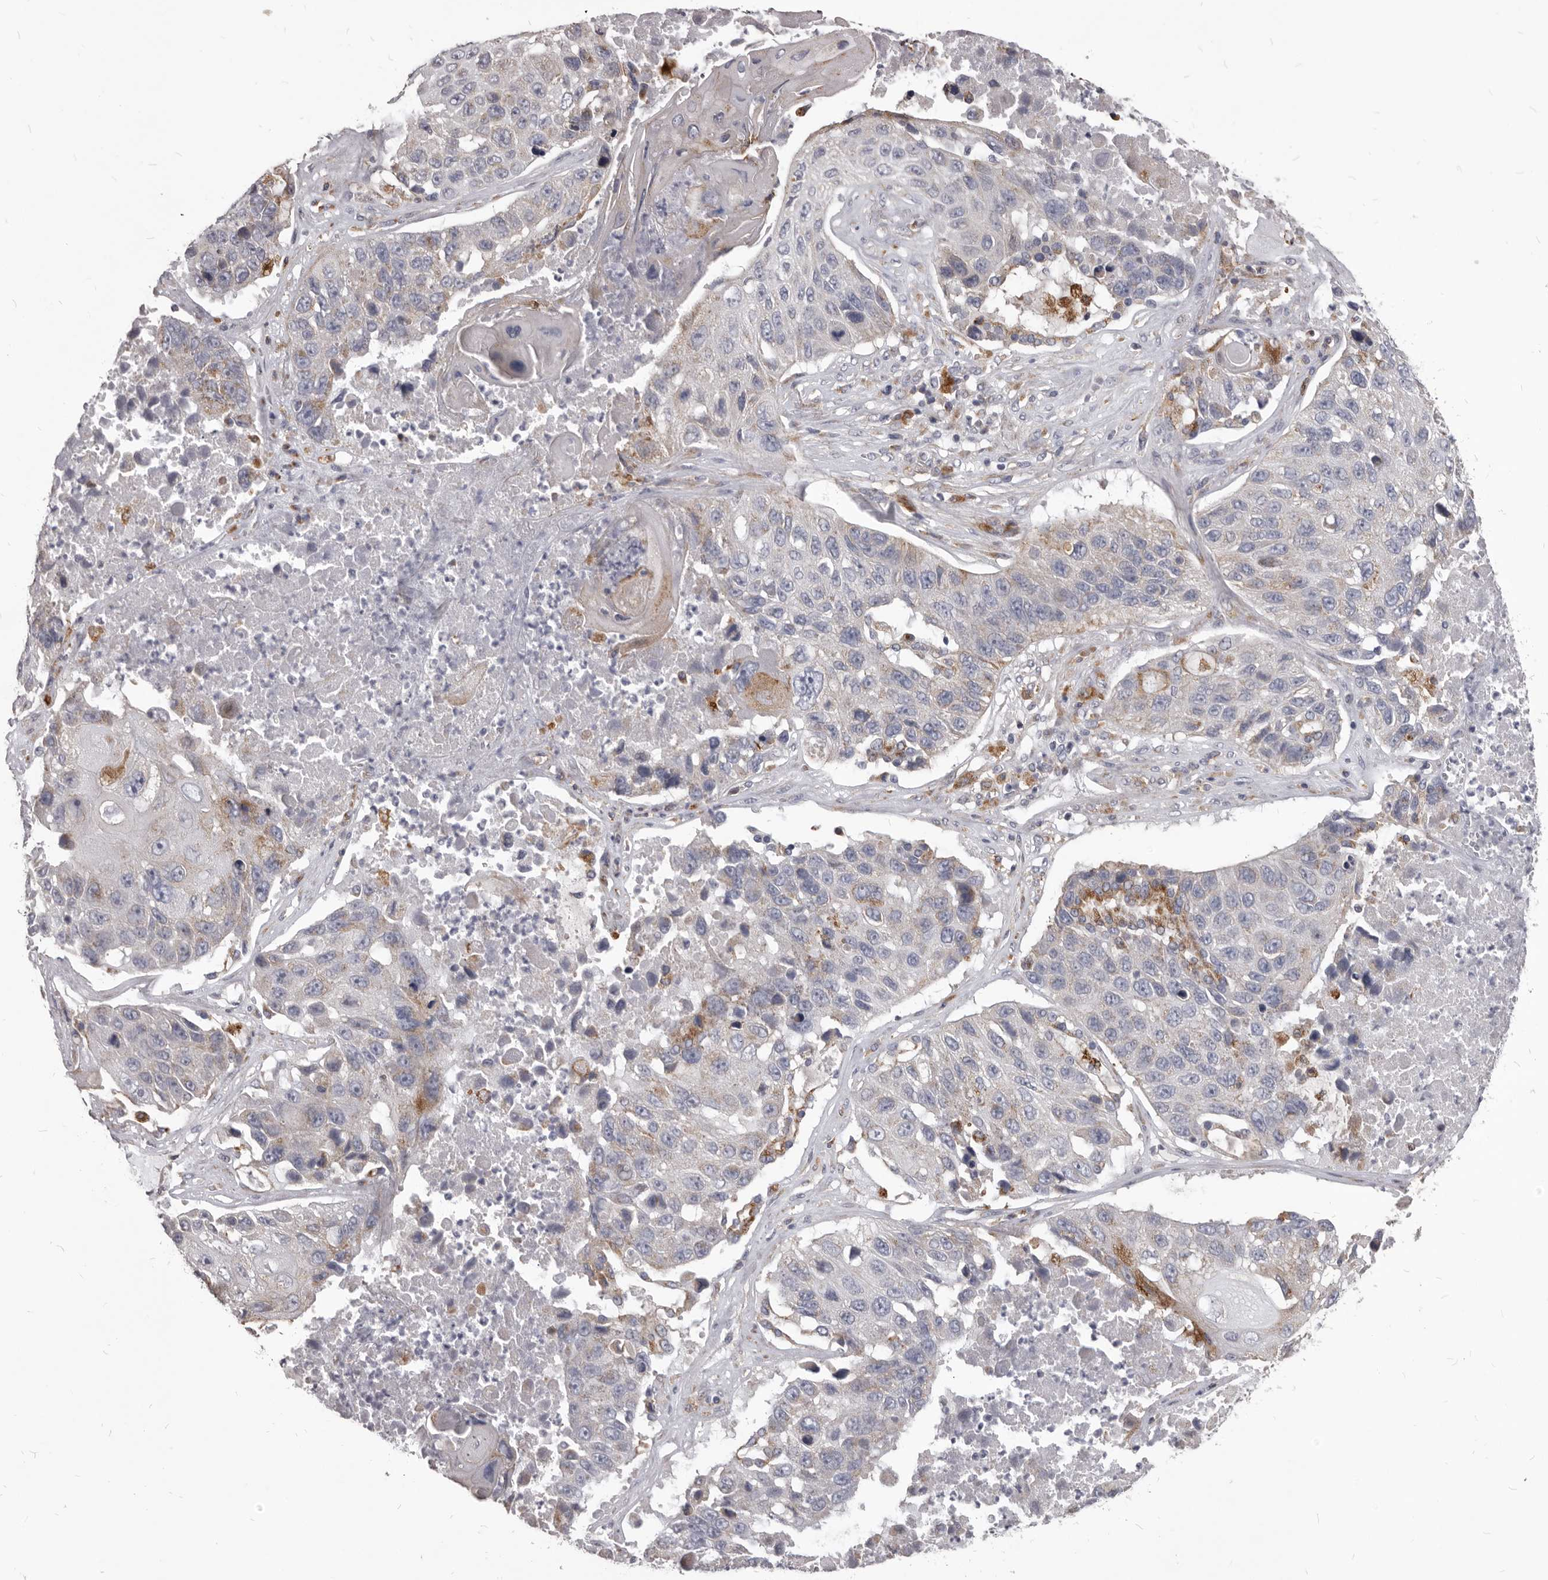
{"staining": {"intensity": "weak", "quantity": "<25%", "location": "cytoplasmic/membranous"}, "tissue": "lung cancer", "cell_type": "Tumor cells", "image_type": "cancer", "snomed": [{"axis": "morphology", "description": "Squamous cell carcinoma, NOS"}, {"axis": "topography", "description": "Lung"}], "caption": "Tumor cells are negative for protein expression in human lung squamous cell carcinoma.", "gene": "PI4K2A", "patient": {"sex": "male", "age": 61}}